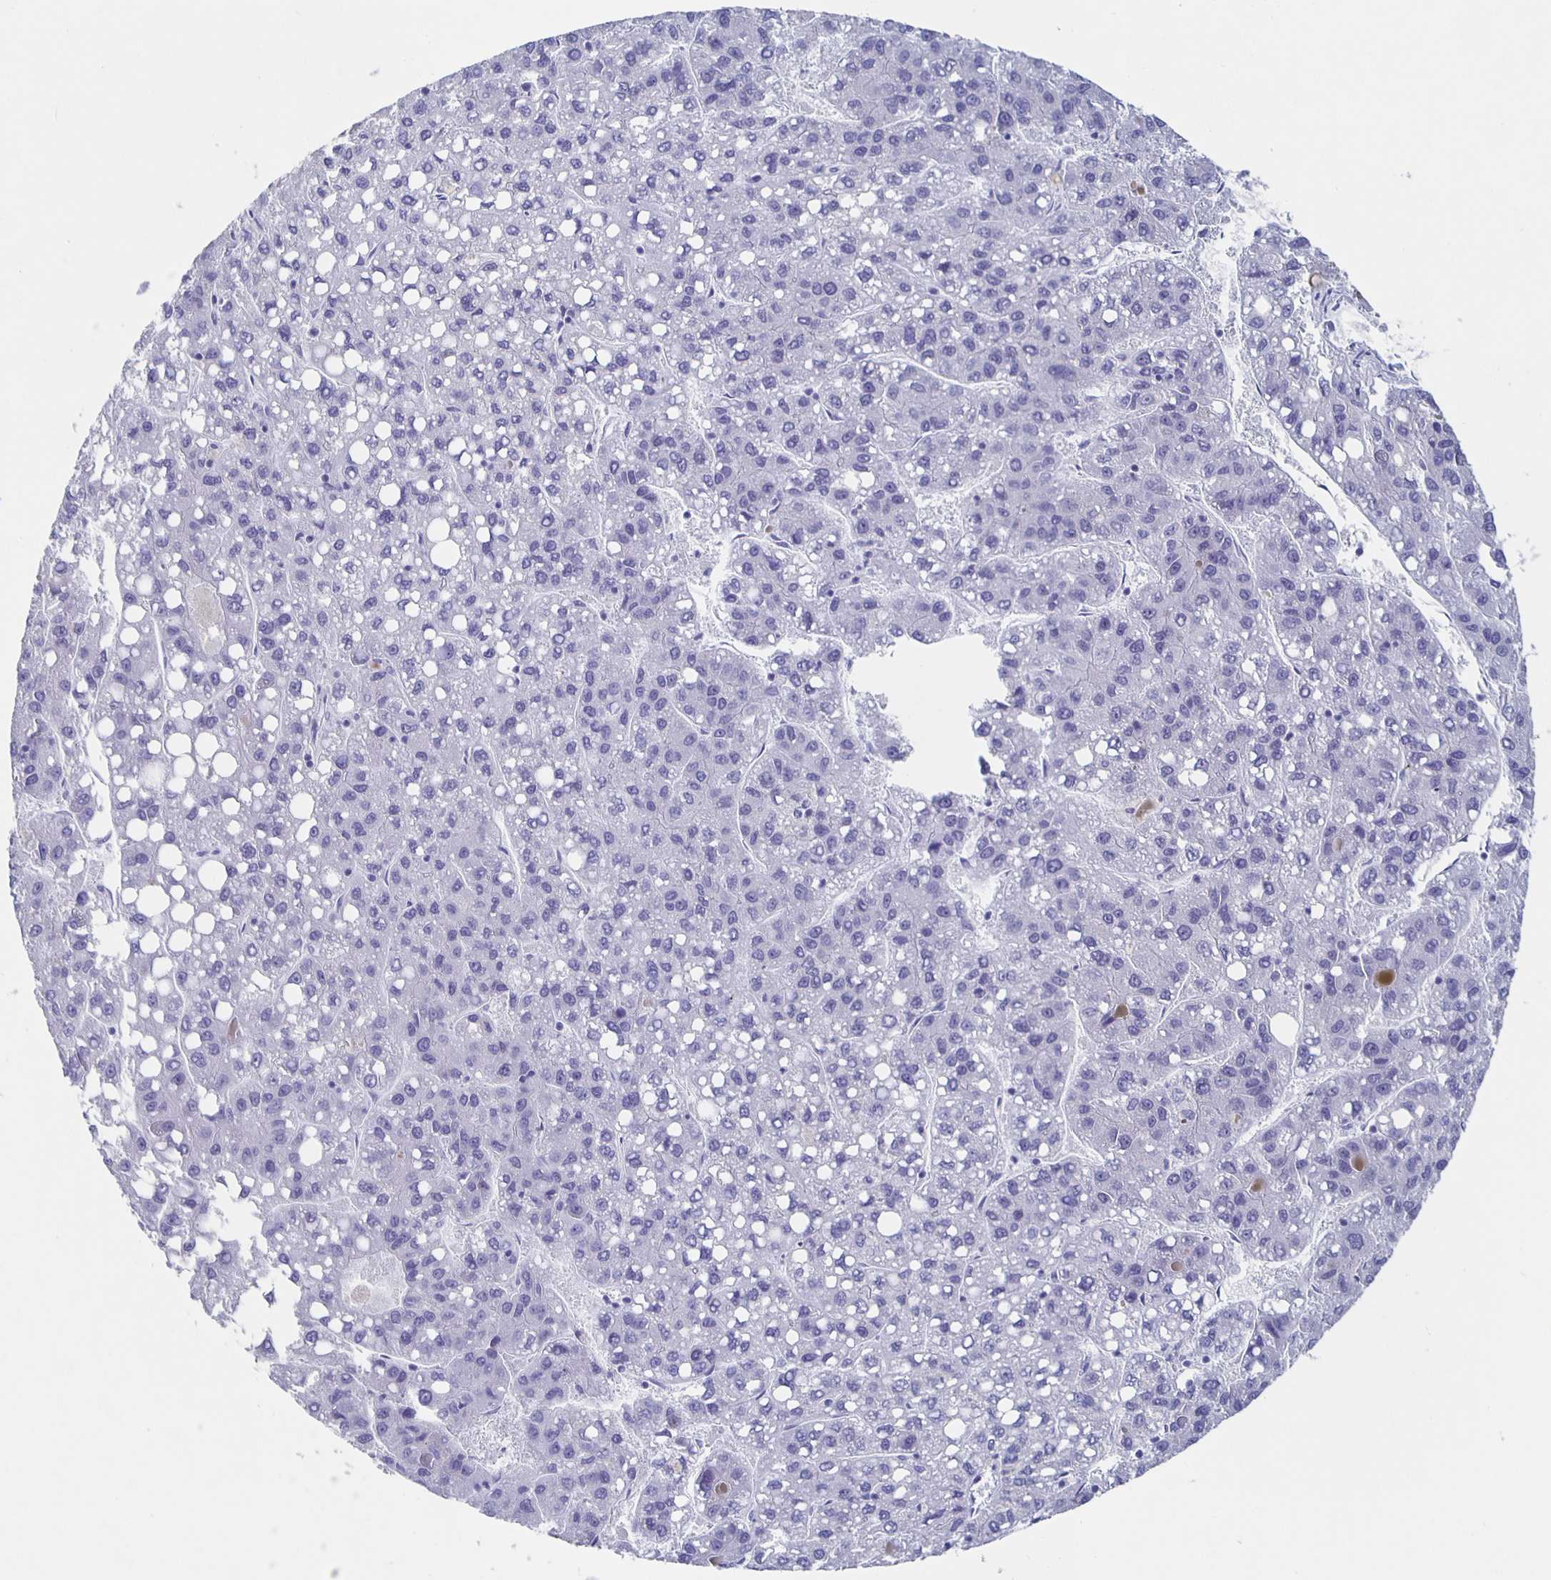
{"staining": {"intensity": "negative", "quantity": "none", "location": "none"}, "tissue": "liver cancer", "cell_type": "Tumor cells", "image_type": "cancer", "snomed": [{"axis": "morphology", "description": "Carcinoma, Hepatocellular, NOS"}, {"axis": "topography", "description": "Liver"}], "caption": "The micrograph reveals no staining of tumor cells in liver cancer. (DAB immunohistochemistry (IHC) with hematoxylin counter stain).", "gene": "SLC34A2", "patient": {"sex": "female", "age": 82}}